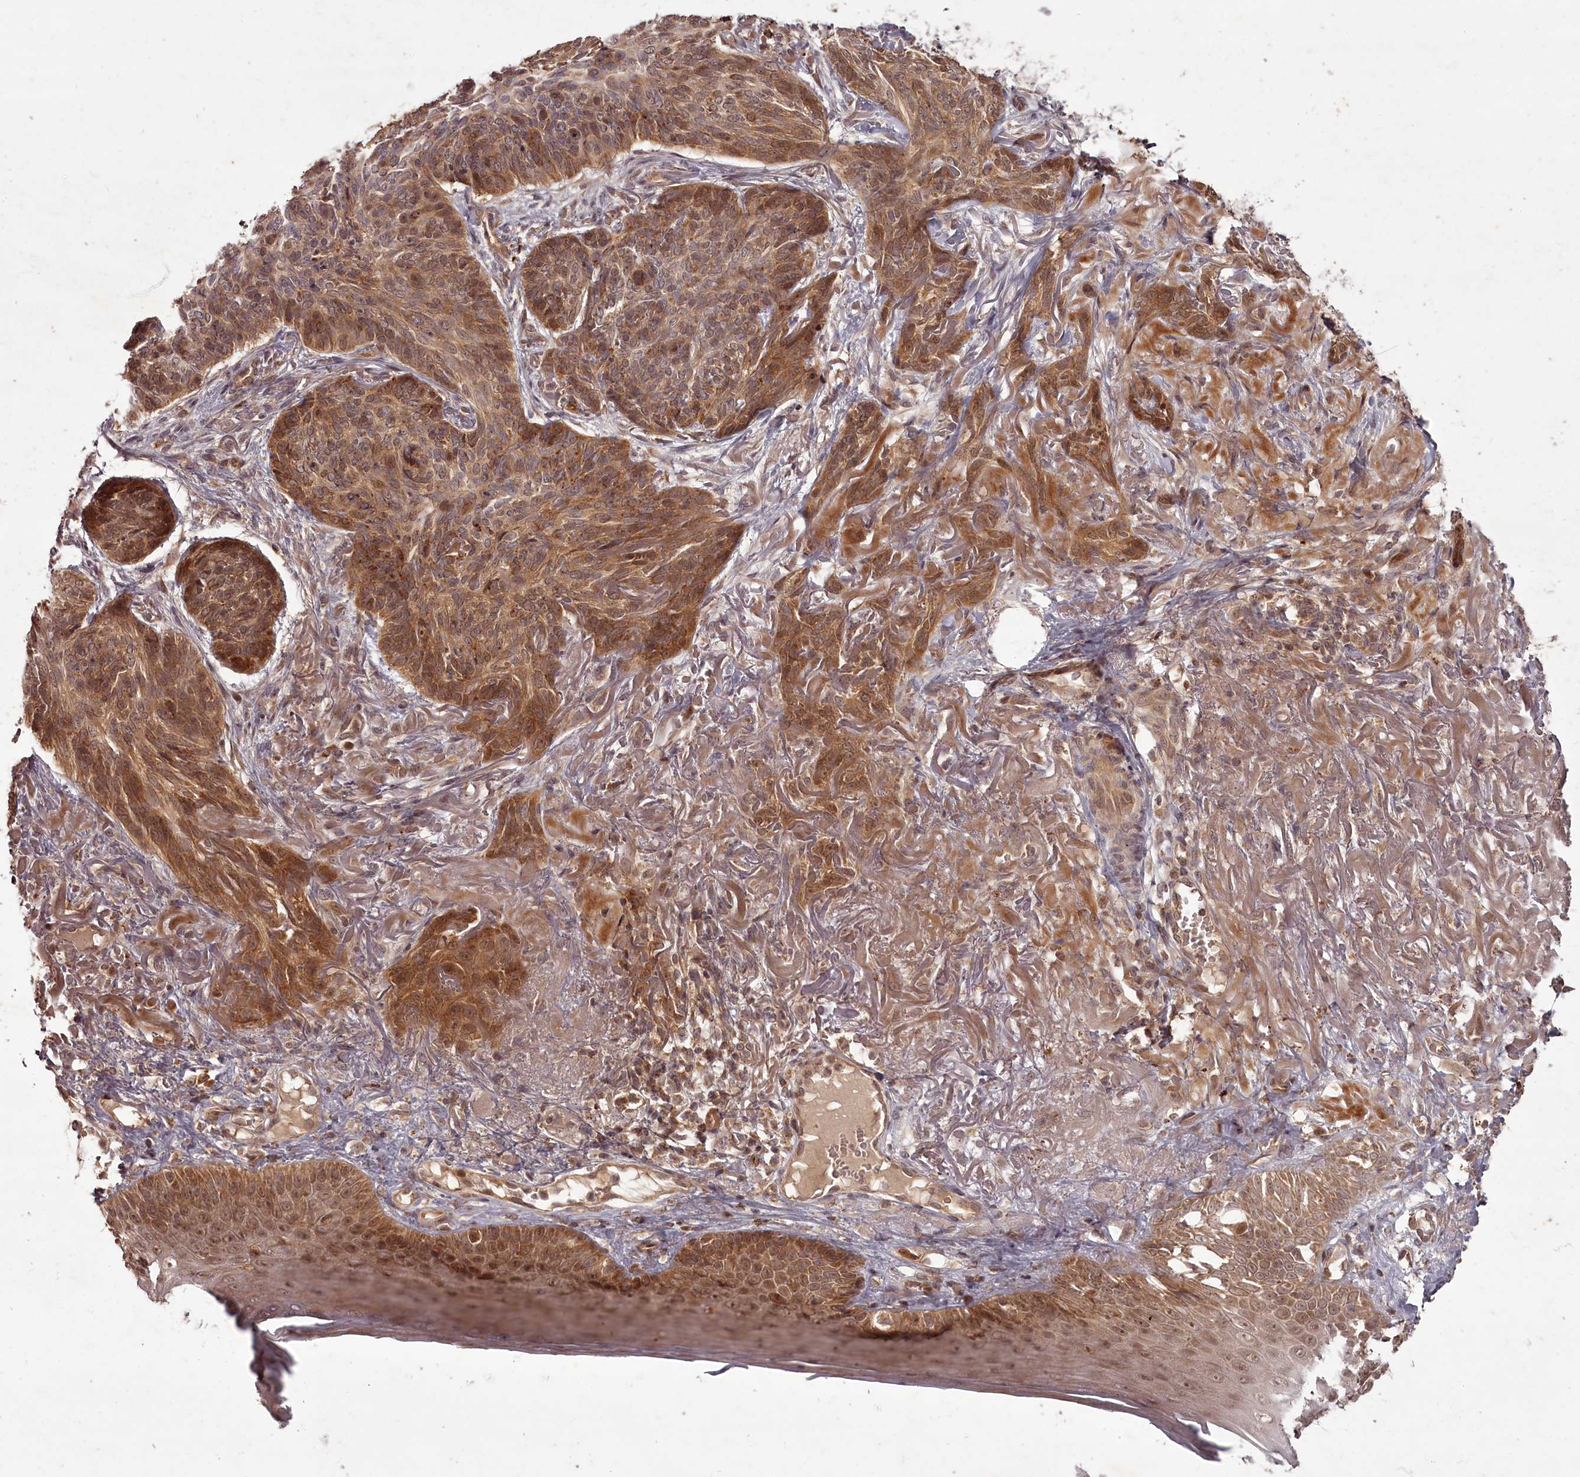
{"staining": {"intensity": "moderate", "quantity": ">75%", "location": "cytoplasmic/membranous,nuclear"}, "tissue": "skin cancer", "cell_type": "Tumor cells", "image_type": "cancer", "snomed": [{"axis": "morphology", "description": "Normal tissue, NOS"}, {"axis": "morphology", "description": "Basal cell carcinoma"}, {"axis": "topography", "description": "Skin"}], "caption": "This image displays immunohistochemistry staining of skin cancer, with medium moderate cytoplasmic/membranous and nuclear staining in about >75% of tumor cells.", "gene": "PCBP2", "patient": {"sex": "male", "age": 66}}